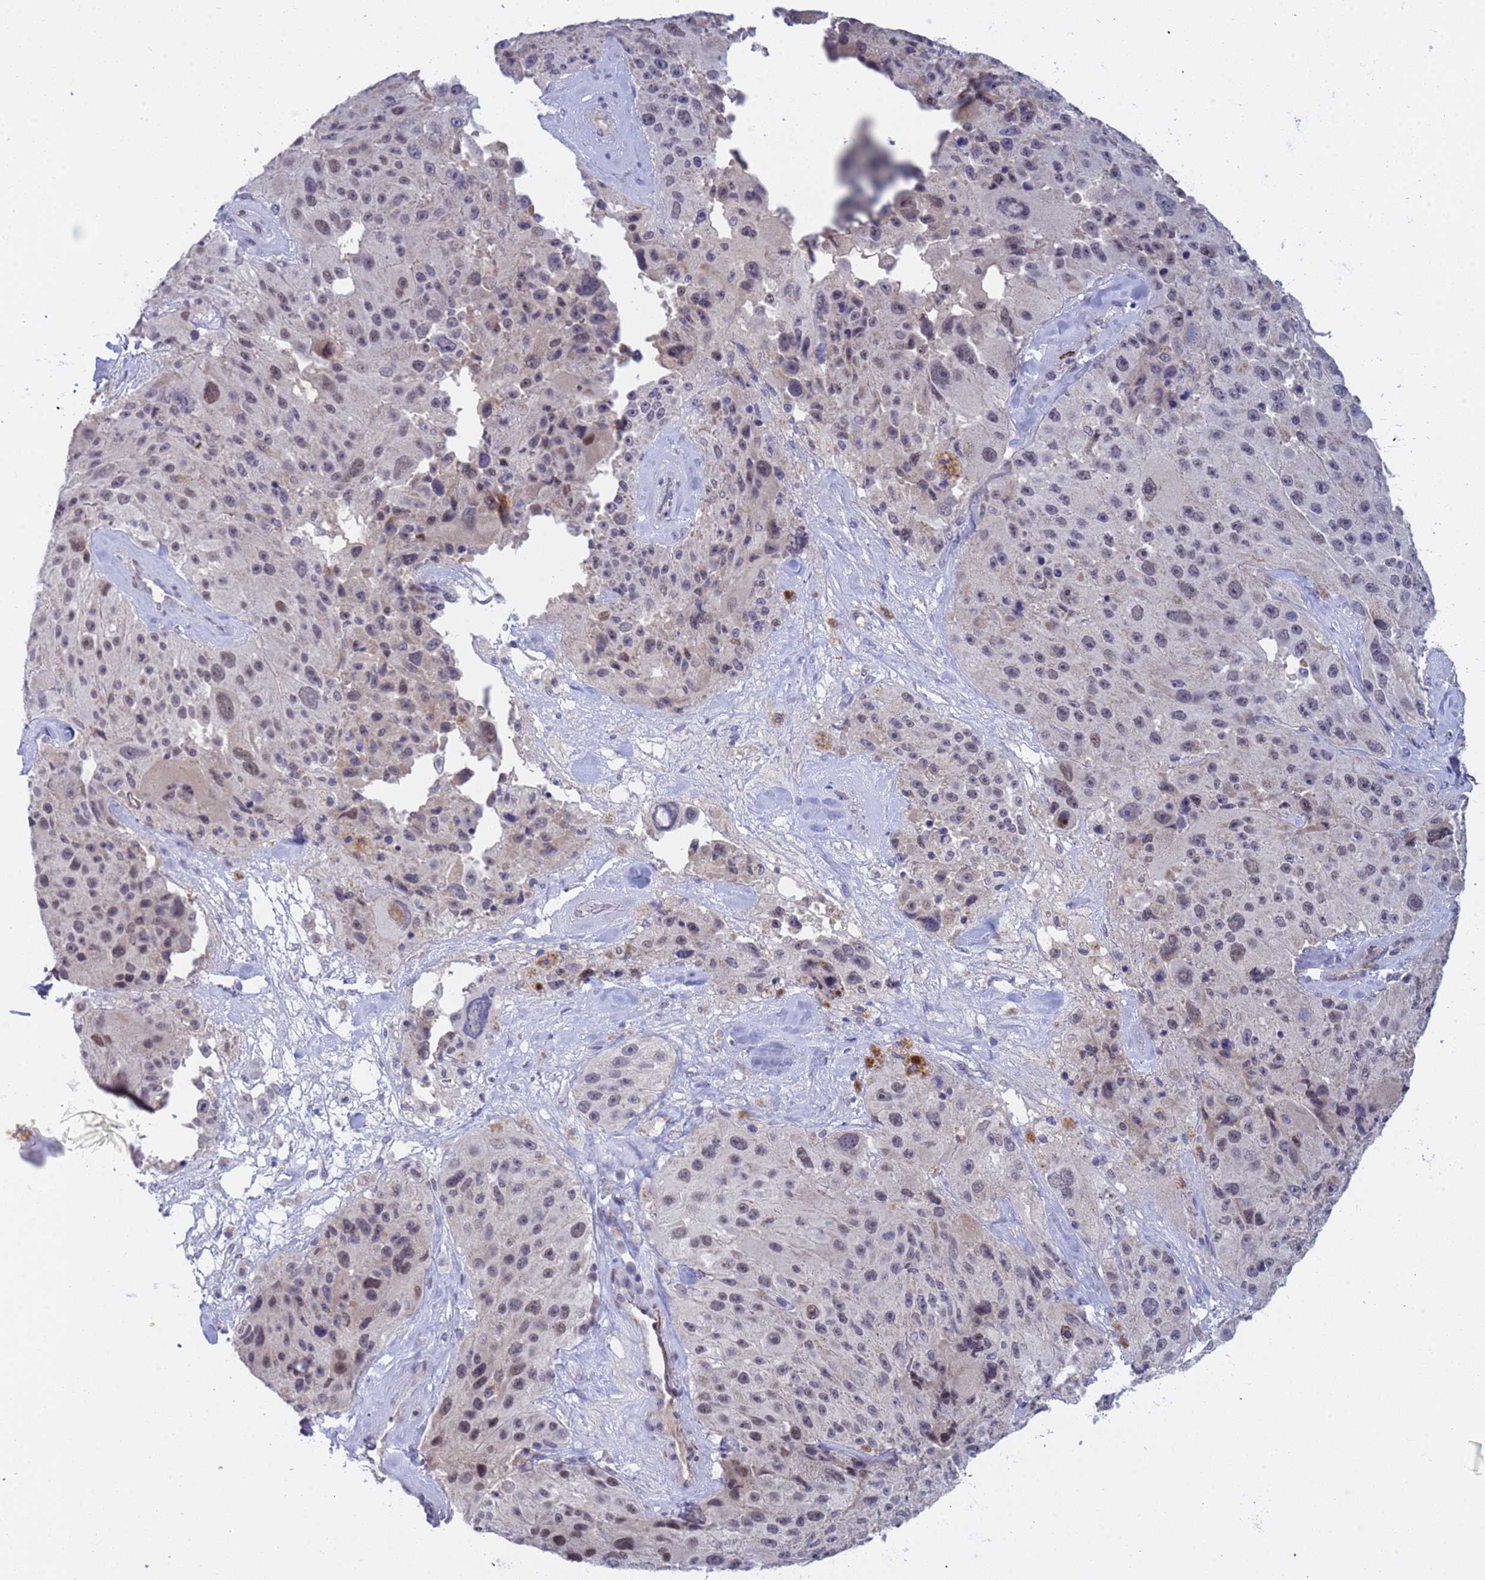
{"staining": {"intensity": "weak", "quantity": "25%-75%", "location": "nuclear"}, "tissue": "melanoma", "cell_type": "Tumor cells", "image_type": "cancer", "snomed": [{"axis": "morphology", "description": "Malignant melanoma, Metastatic site"}, {"axis": "topography", "description": "Lymph node"}], "caption": "Immunohistochemistry photomicrograph of malignant melanoma (metastatic site) stained for a protein (brown), which demonstrates low levels of weak nuclear positivity in approximately 25%-75% of tumor cells.", "gene": "CXorf65", "patient": {"sex": "male", "age": 62}}